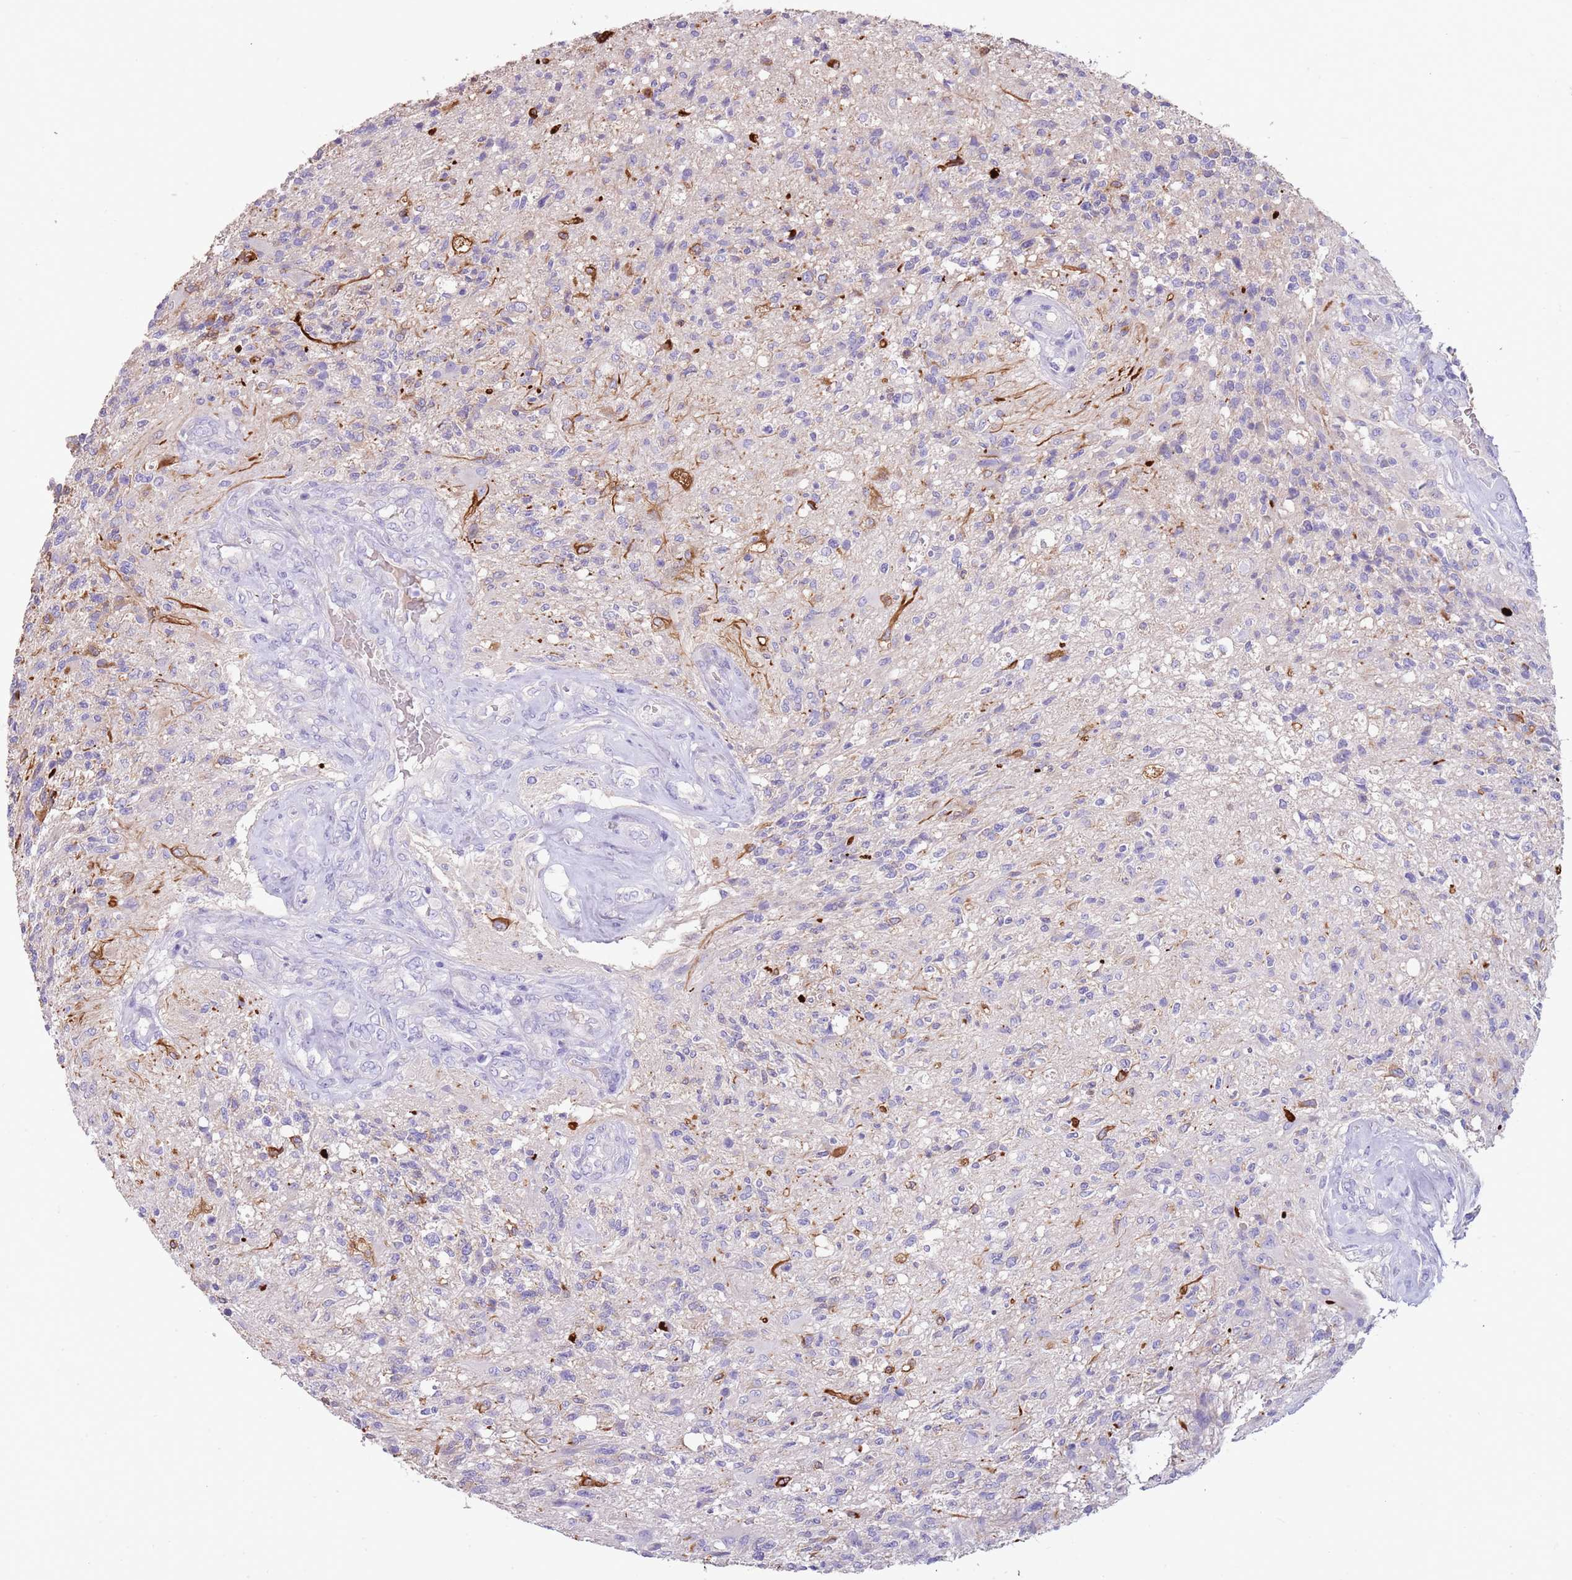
{"staining": {"intensity": "negative", "quantity": "none", "location": "none"}, "tissue": "glioma", "cell_type": "Tumor cells", "image_type": "cancer", "snomed": [{"axis": "morphology", "description": "Glioma, malignant, High grade"}, {"axis": "topography", "description": "Brain"}], "caption": "High power microscopy photomicrograph of an immunohistochemistry histopathology image of glioma, revealing no significant staining in tumor cells.", "gene": "TRMO", "patient": {"sex": "male", "age": 56}}